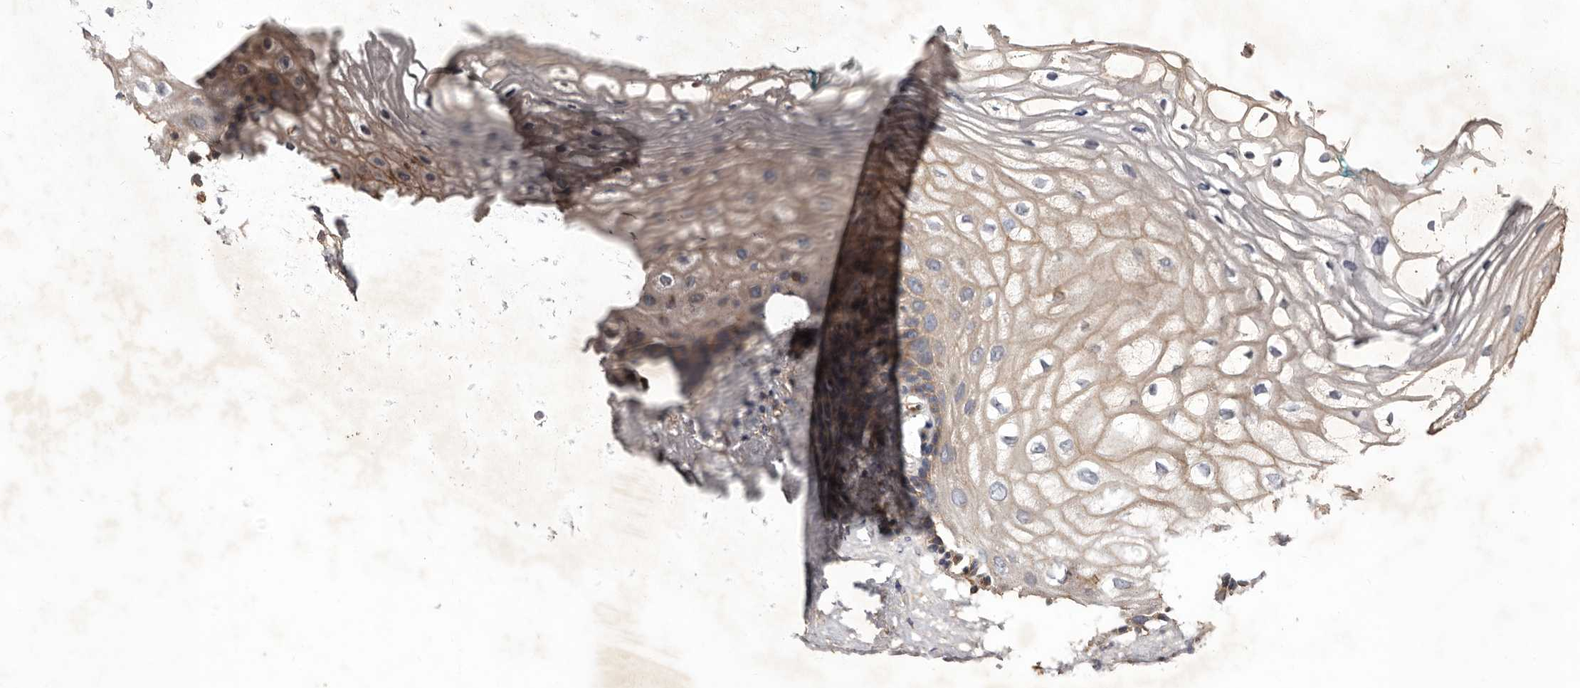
{"staining": {"intensity": "weak", "quantity": "25%-75%", "location": "cytoplasmic/membranous"}, "tissue": "vagina", "cell_type": "Squamous epithelial cells", "image_type": "normal", "snomed": [{"axis": "morphology", "description": "Normal tissue, NOS"}, {"axis": "morphology", "description": "Adenocarcinoma, NOS"}, {"axis": "topography", "description": "Rectum"}, {"axis": "topography", "description": "Vagina"}], "caption": "Vagina stained with a brown dye shows weak cytoplasmic/membranous positive expression in about 25%-75% of squamous epithelial cells.", "gene": "COQ8B", "patient": {"sex": "female", "age": 71}}